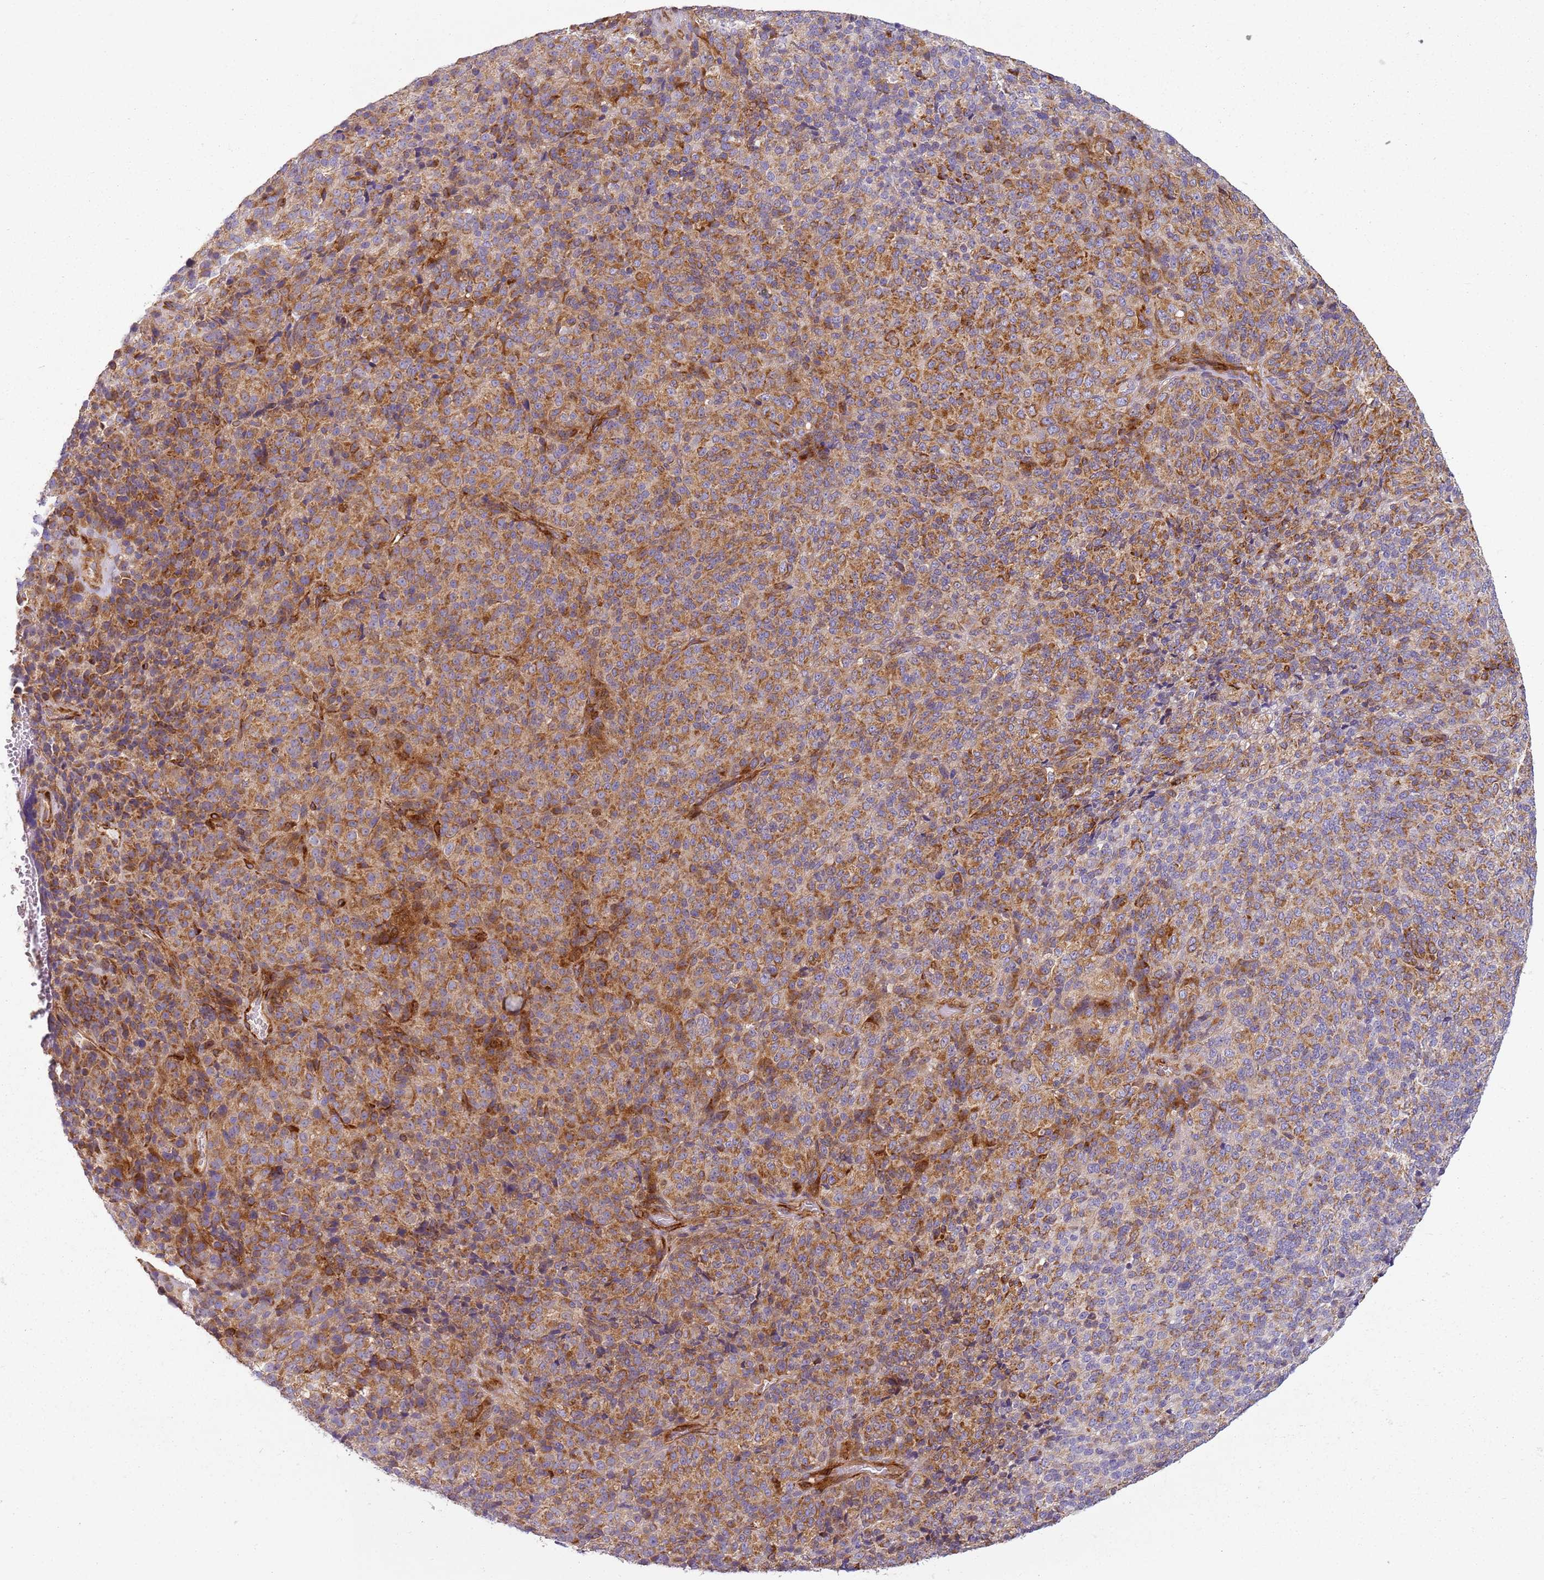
{"staining": {"intensity": "moderate", "quantity": "25%-75%", "location": "cytoplasmic/membranous"}, "tissue": "melanoma", "cell_type": "Tumor cells", "image_type": "cancer", "snomed": [{"axis": "morphology", "description": "Malignant melanoma, Metastatic site"}, {"axis": "topography", "description": "Brain"}], "caption": "Immunohistochemistry staining of melanoma, which demonstrates medium levels of moderate cytoplasmic/membranous expression in approximately 25%-75% of tumor cells indicating moderate cytoplasmic/membranous protein staining. The staining was performed using DAB (3,3'-diaminobenzidine) (brown) for protein detection and nuclei were counterstained in hematoxylin (blue).", "gene": "TMEM200C", "patient": {"sex": "female", "age": 56}}